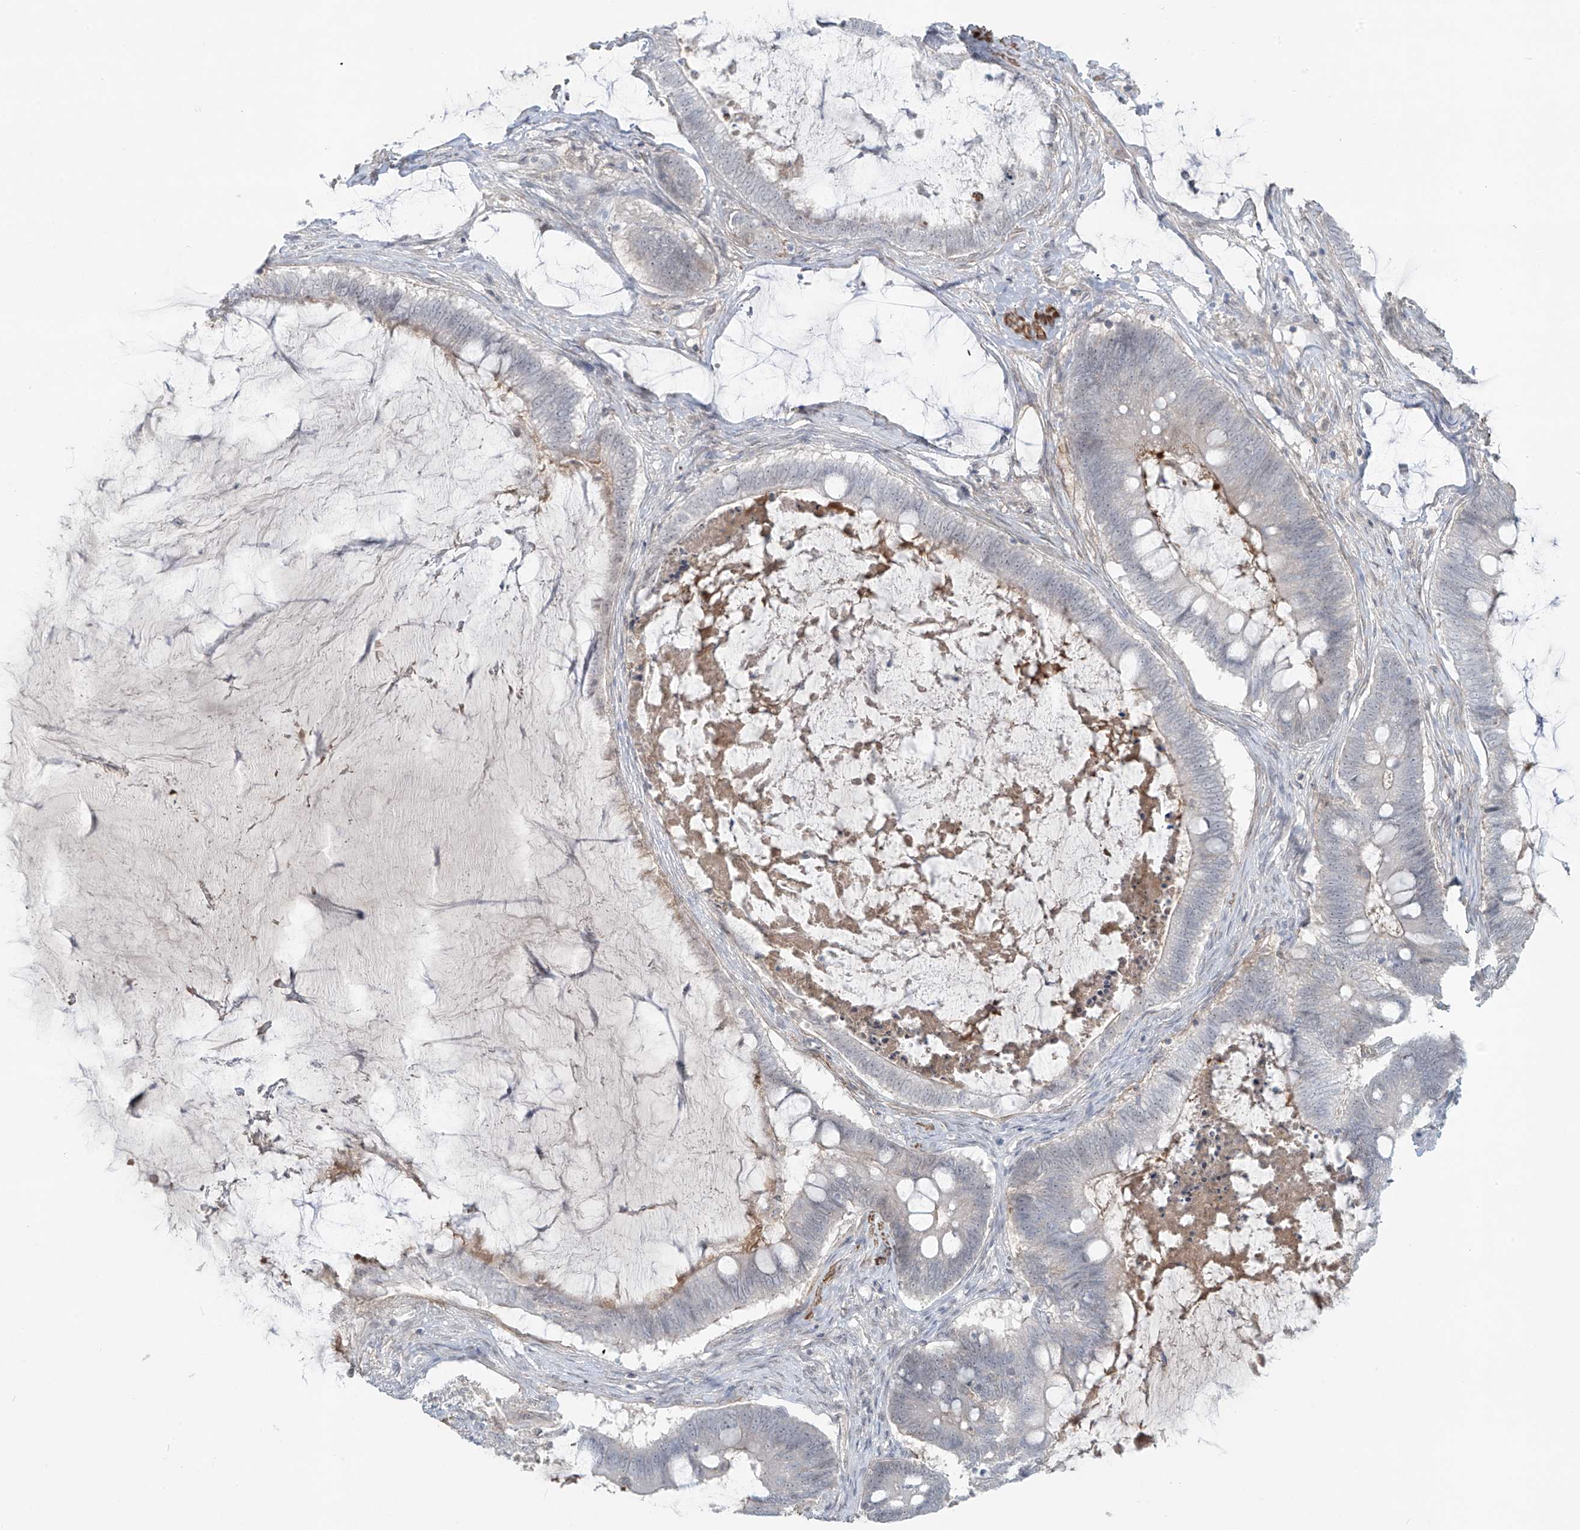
{"staining": {"intensity": "negative", "quantity": "none", "location": "none"}, "tissue": "ovarian cancer", "cell_type": "Tumor cells", "image_type": "cancer", "snomed": [{"axis": "morphology", "description": "Cystadenocarcinoma, mucinous, NOS"}, {"axis": "topography", "description": "Ovary"}], "caption": "The histopathology image reveals no staining of tumor cells in ovarian cancer.", "gene": "RASGEF1A", "patient": {"sex": "female", "age": 61}}